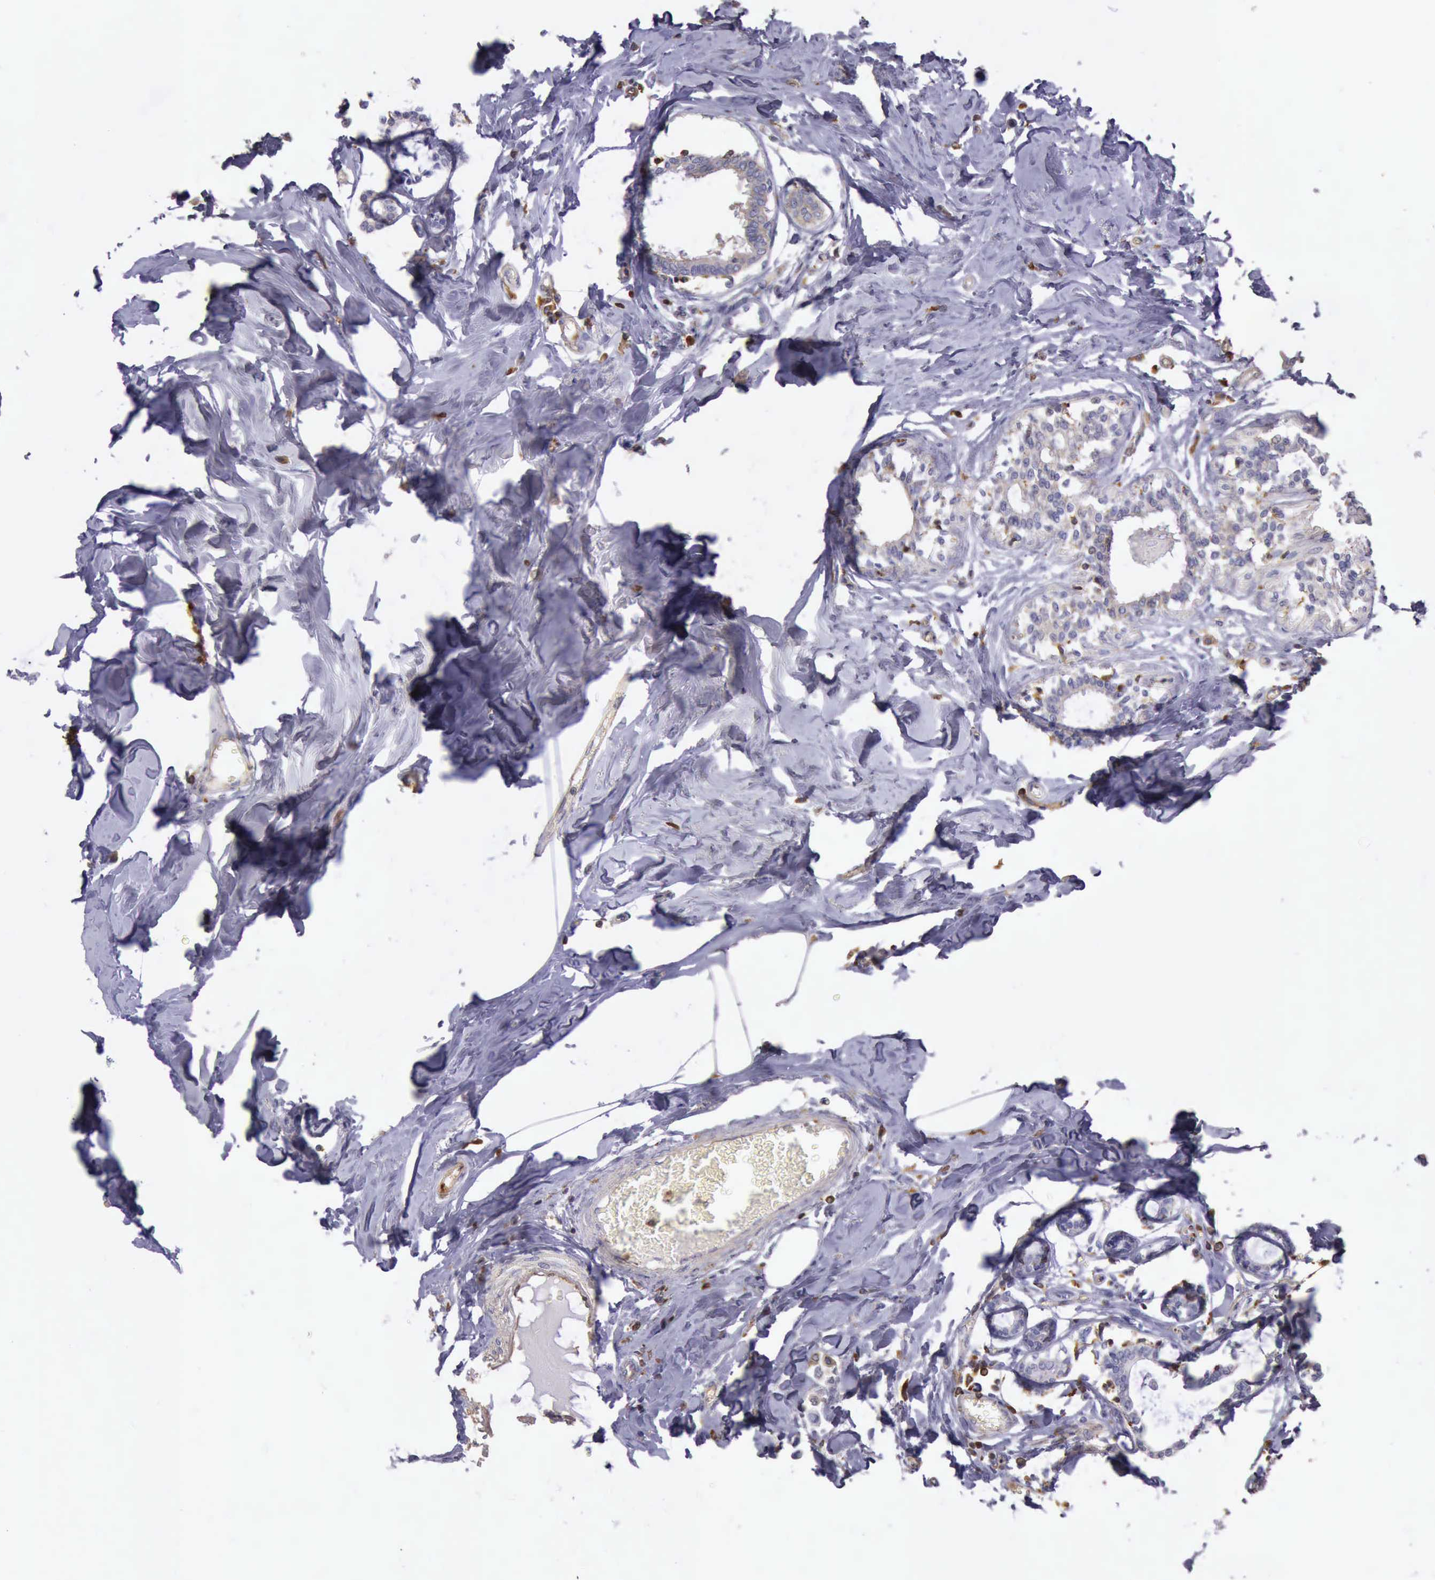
{"staining": {"intensity": "weak", "quantity": "<25%", "location": "cytoplasmic/membranous"}, "tissue": "breast cancer", "cell_type": "Tumor cells", "image_type": "cancer", "snomed": [{"axis": "morphology", "description": "Lobular carcinoma"}, {"axis": "topography", "description": "Breast"}], "caption": "Tumor cells are negative for protein expression in human breast cancer. (DAB immunohistochemistry visualized using brightfield microscopy, high magnification).", "gene": "ARHGAP4", "patient": {"sex": "female", "age": 51}}